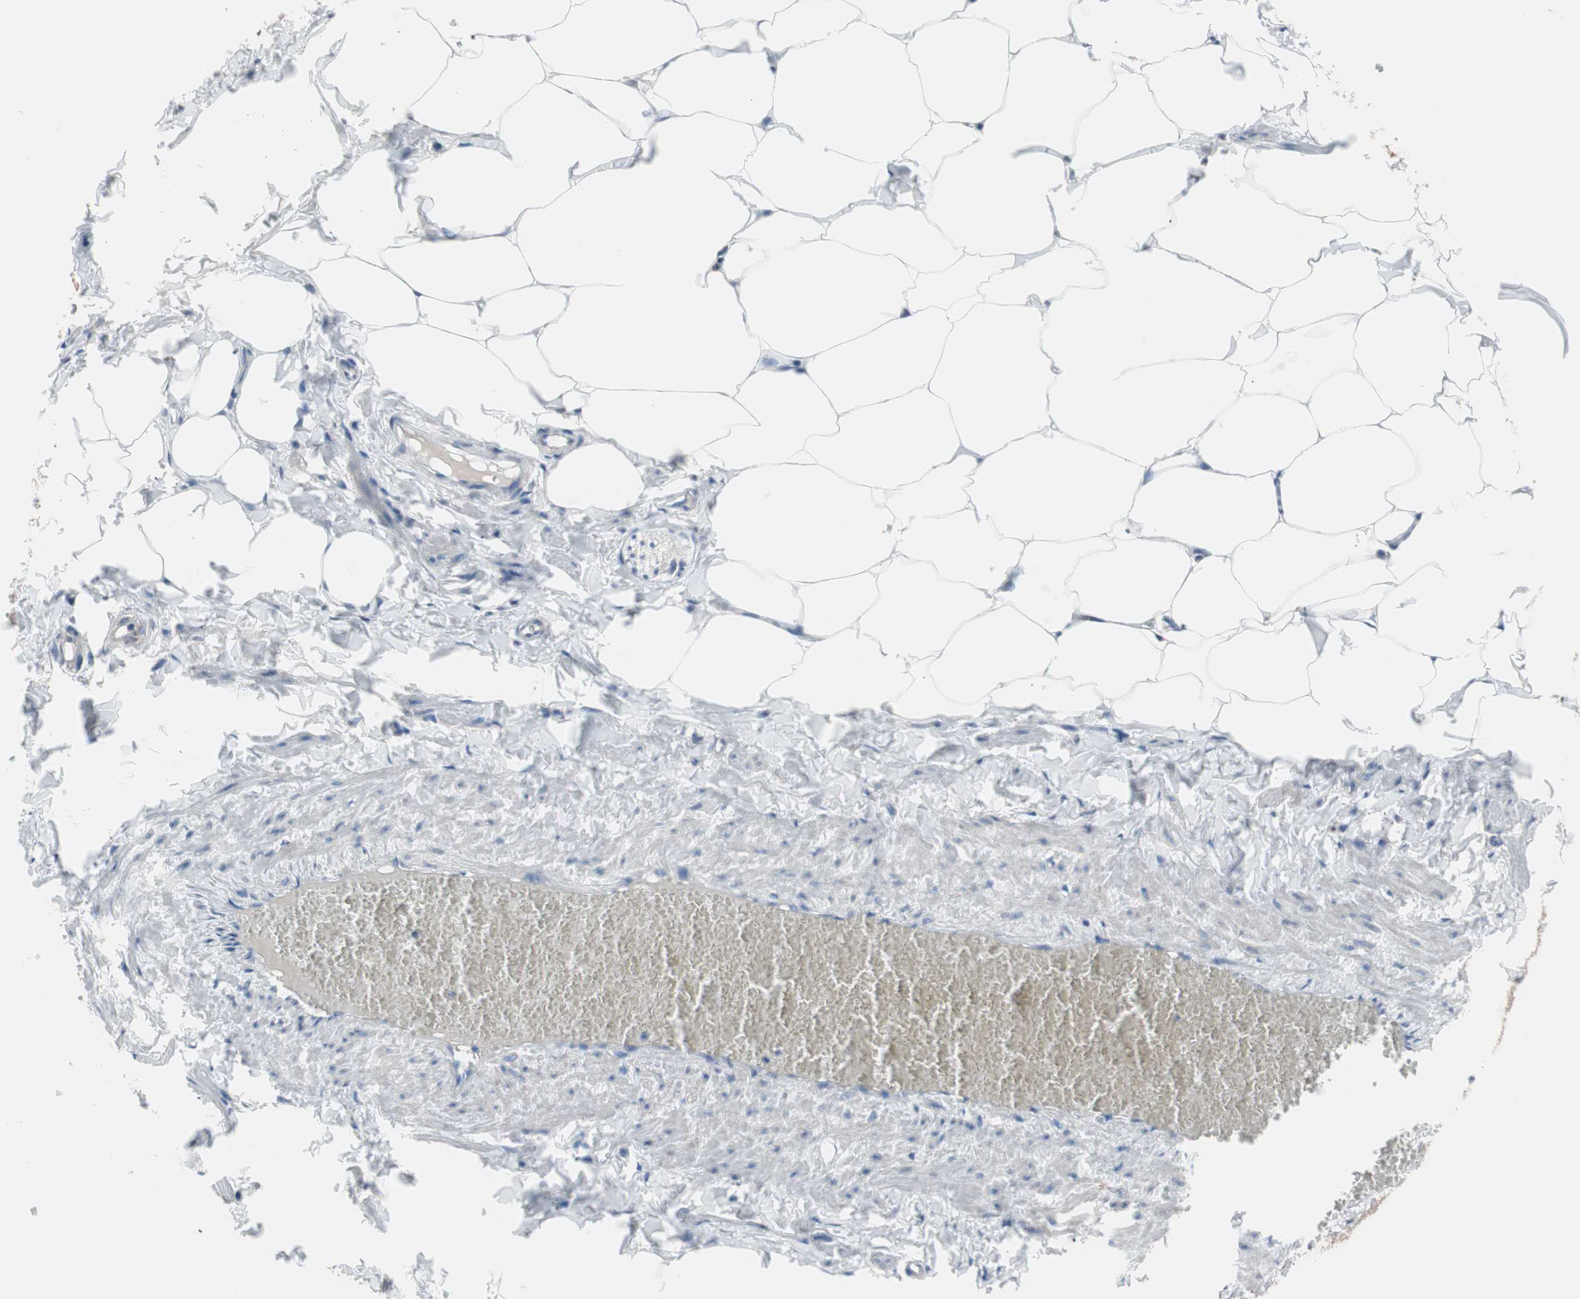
{"staining": {"intensity": "weak", "quantity": ">75%", "location": "cytoplasmic/membranous"}, "tissue": "adipose tissue", "cell_type": "Adipocytes", "image_type": "normal", "snomed": [{"axis": "morphology", "description": "Normal tissue, NOS"}, {"axis": "topography", "description": "Vascular tissue"}], "caption": "High-power microscopy captured an IHC histopathology image of benign adipose tissue, revealing weak cytoplasmic/membranous staining in about >75% of adipocytes.", "gene": "CTTNBP2NL", "patient": {"sex": "male", "age": 41}}